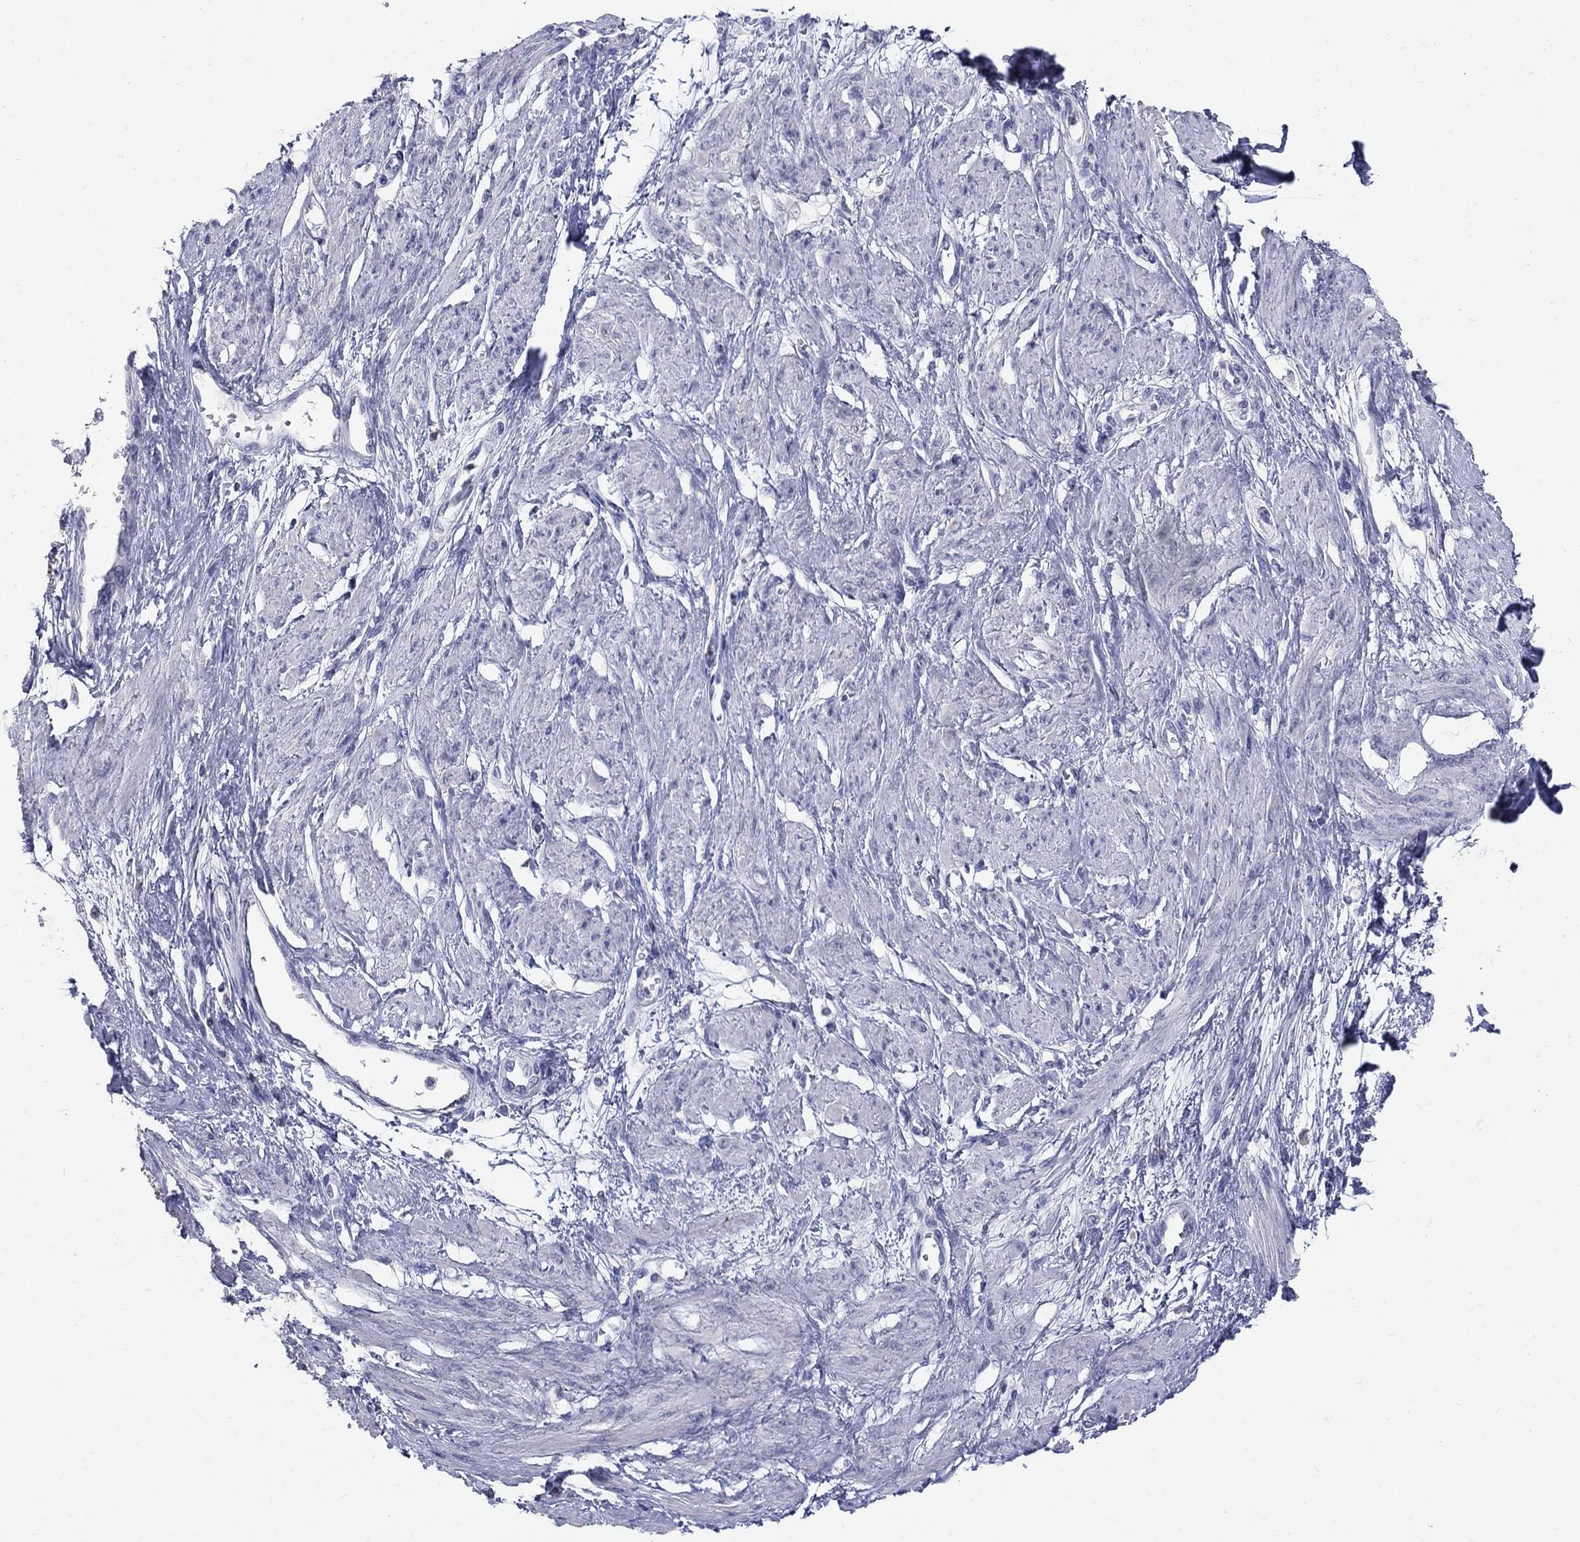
{"staining": {"intensity": "negative", "quantity": "none", "location": "none"}, "tissue": "smooth muscle", "cell_type": "Smooth muscle cells", "image_type": "normal", "snomed": [{"axis": "morphology", "description": "Normal tissue, NOS"}, {"axis": "topography", "description": "Smooth muscle"}, {"axis": "topography", "description": "Uterus"}], "caption": "Smooth muscle stained for a protein using immunohistochemistry displays no staining smooth muscle cells.", "gene": "PTH1R", "patient": {"sex": "female", "age": 39}}